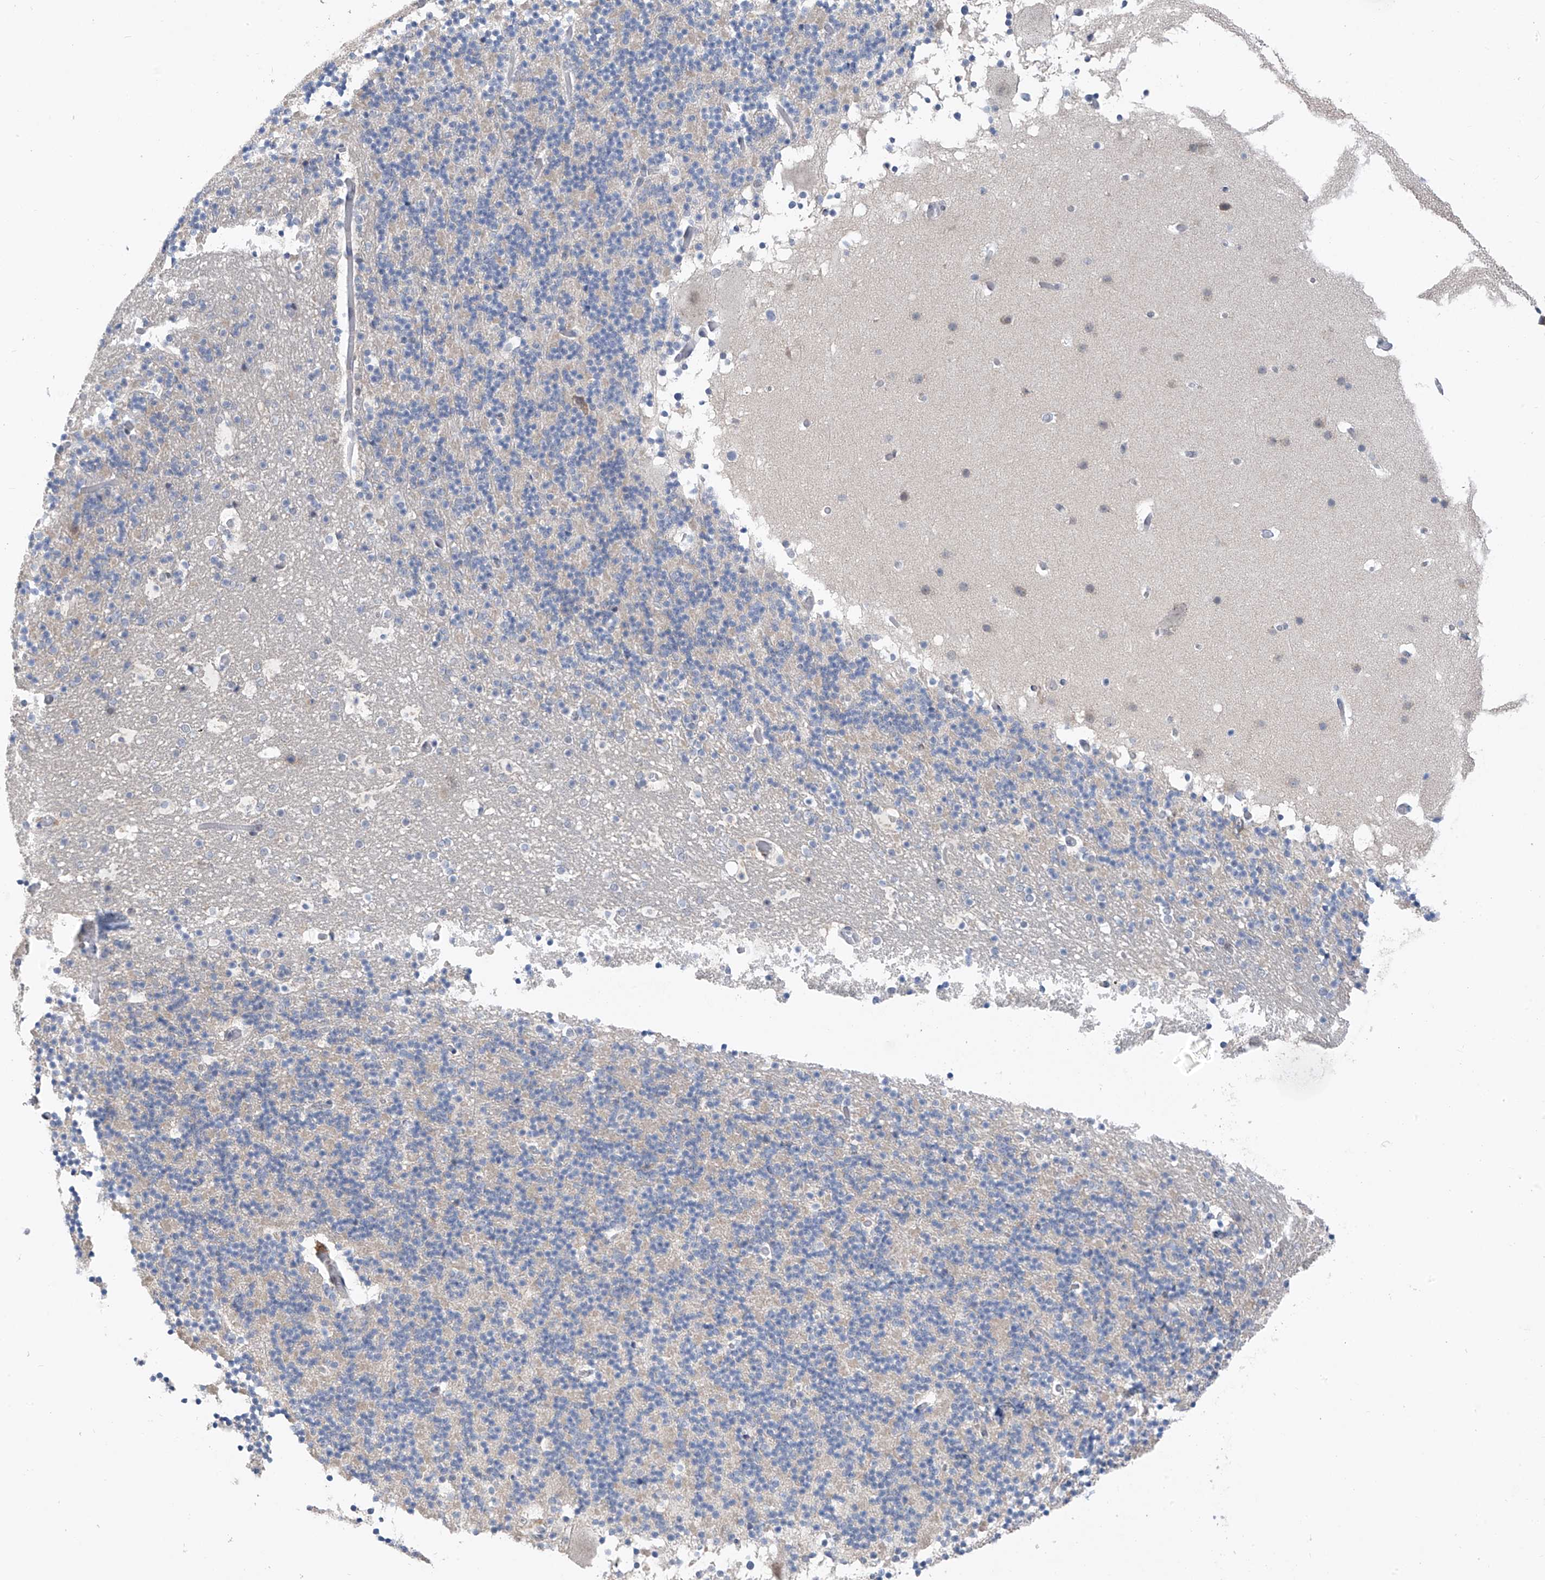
{"staining": {"intensity": "negative", "quantity": "none", "location": "none"}, "tissue": "cerebellum", "cell_type": "Cells in granular layer", "image_type": "normal", "snomed": [{"axis": "morphology", "description": "Normal tissue, NOS"}, {"axis": "topography", "description": "Cerebellum"}], "caption": "Human cerebellum stained for a protein using immunohistochemistry displays no positivity in cells in granular layer.", "gene": "CYP4V2", "patient": {"sex": "male", "age": 57}}